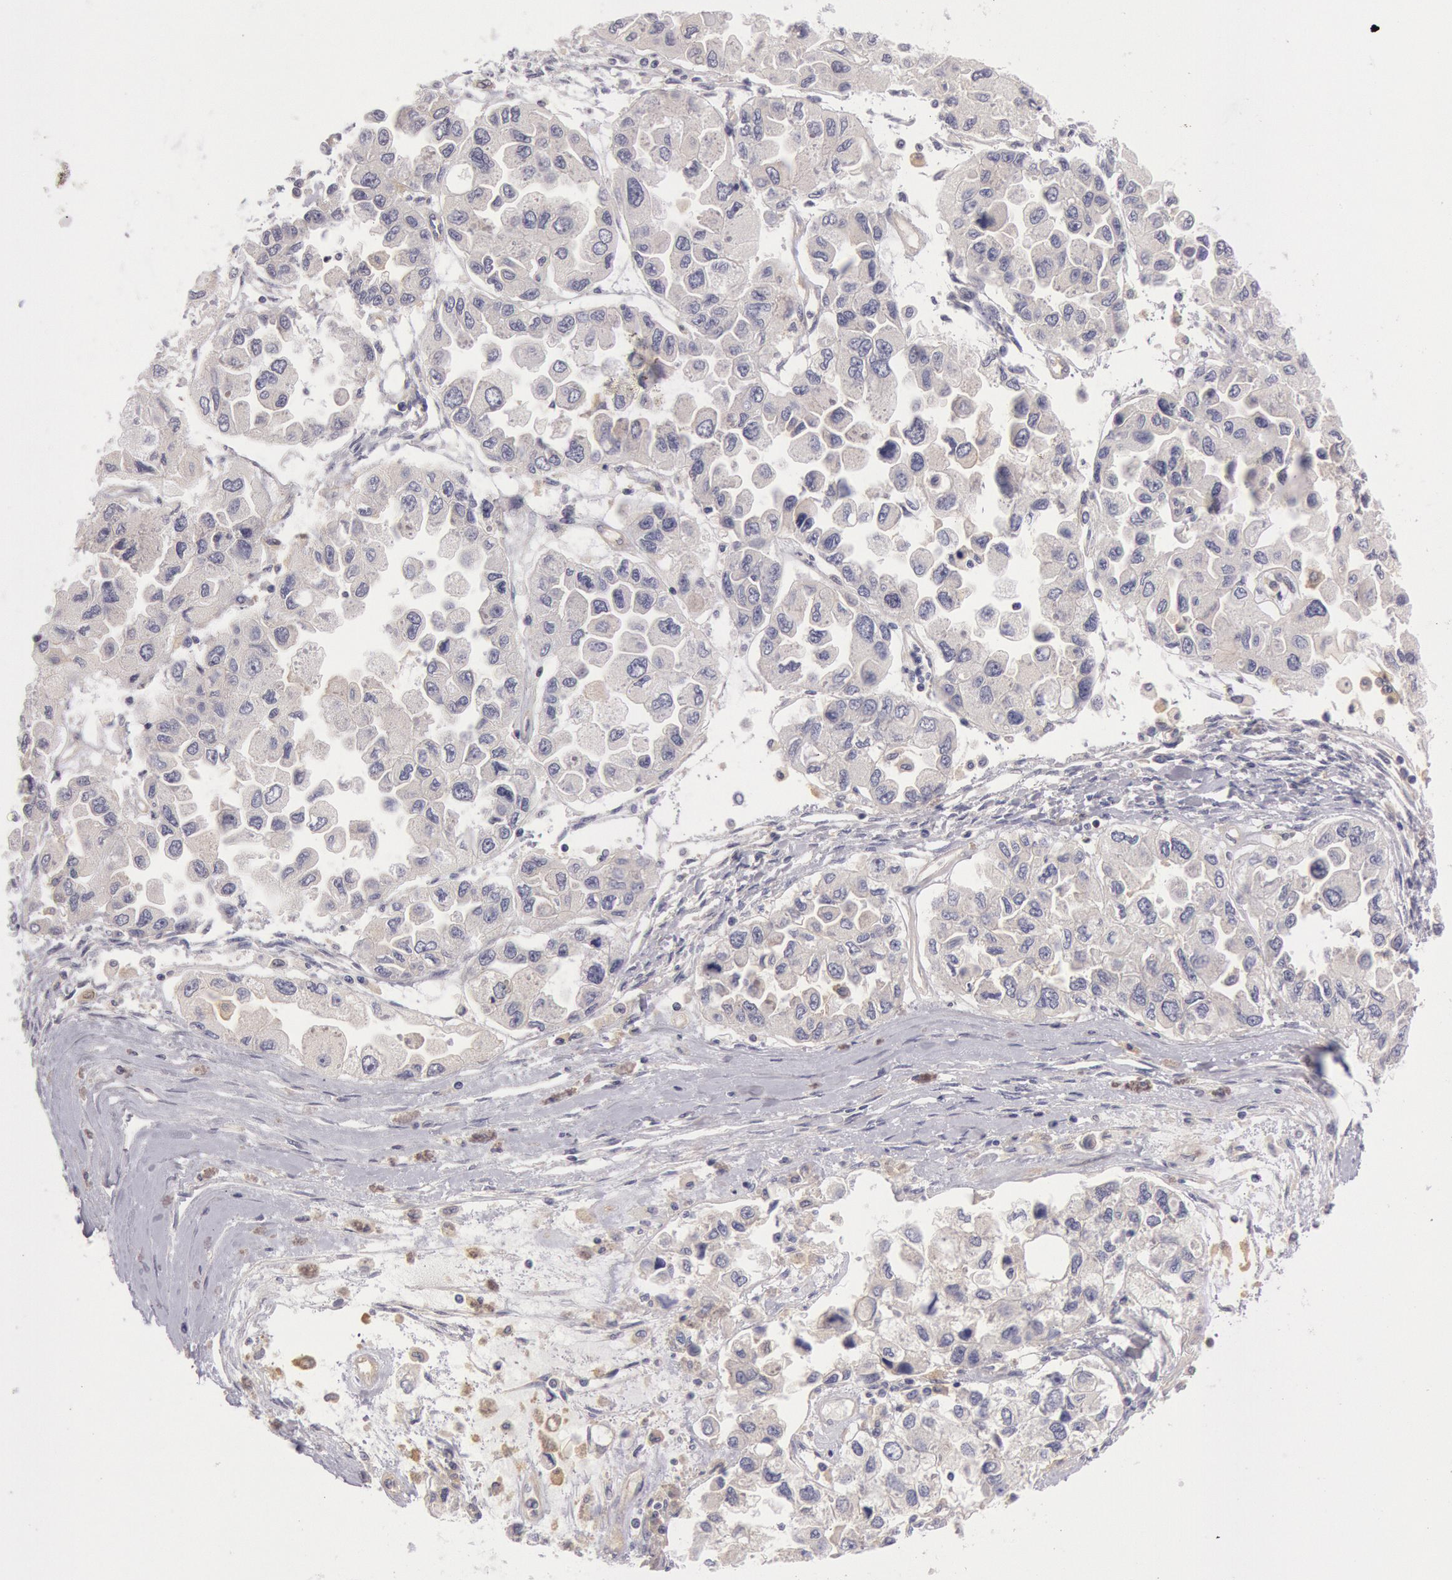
{"staining": {"intensity": "negative", "quantity": "none", "location": "none"}, "tissue": "ovarian cancer", "cell_type": "Tumor cells", "image_type": "cancer", "snomed": [{"axis": "morphology", "description": "Cystadenocarcinoma, serous, NOS"}, {"axis": "topography", "description": "Ovary"}], "caption": "Image shows no protein expression in tumor cells of serous cystadenocarcinoma (ovarian) tissue.", "gene": "MYO5A", "patient": {"sex": "female", "age": 84}}